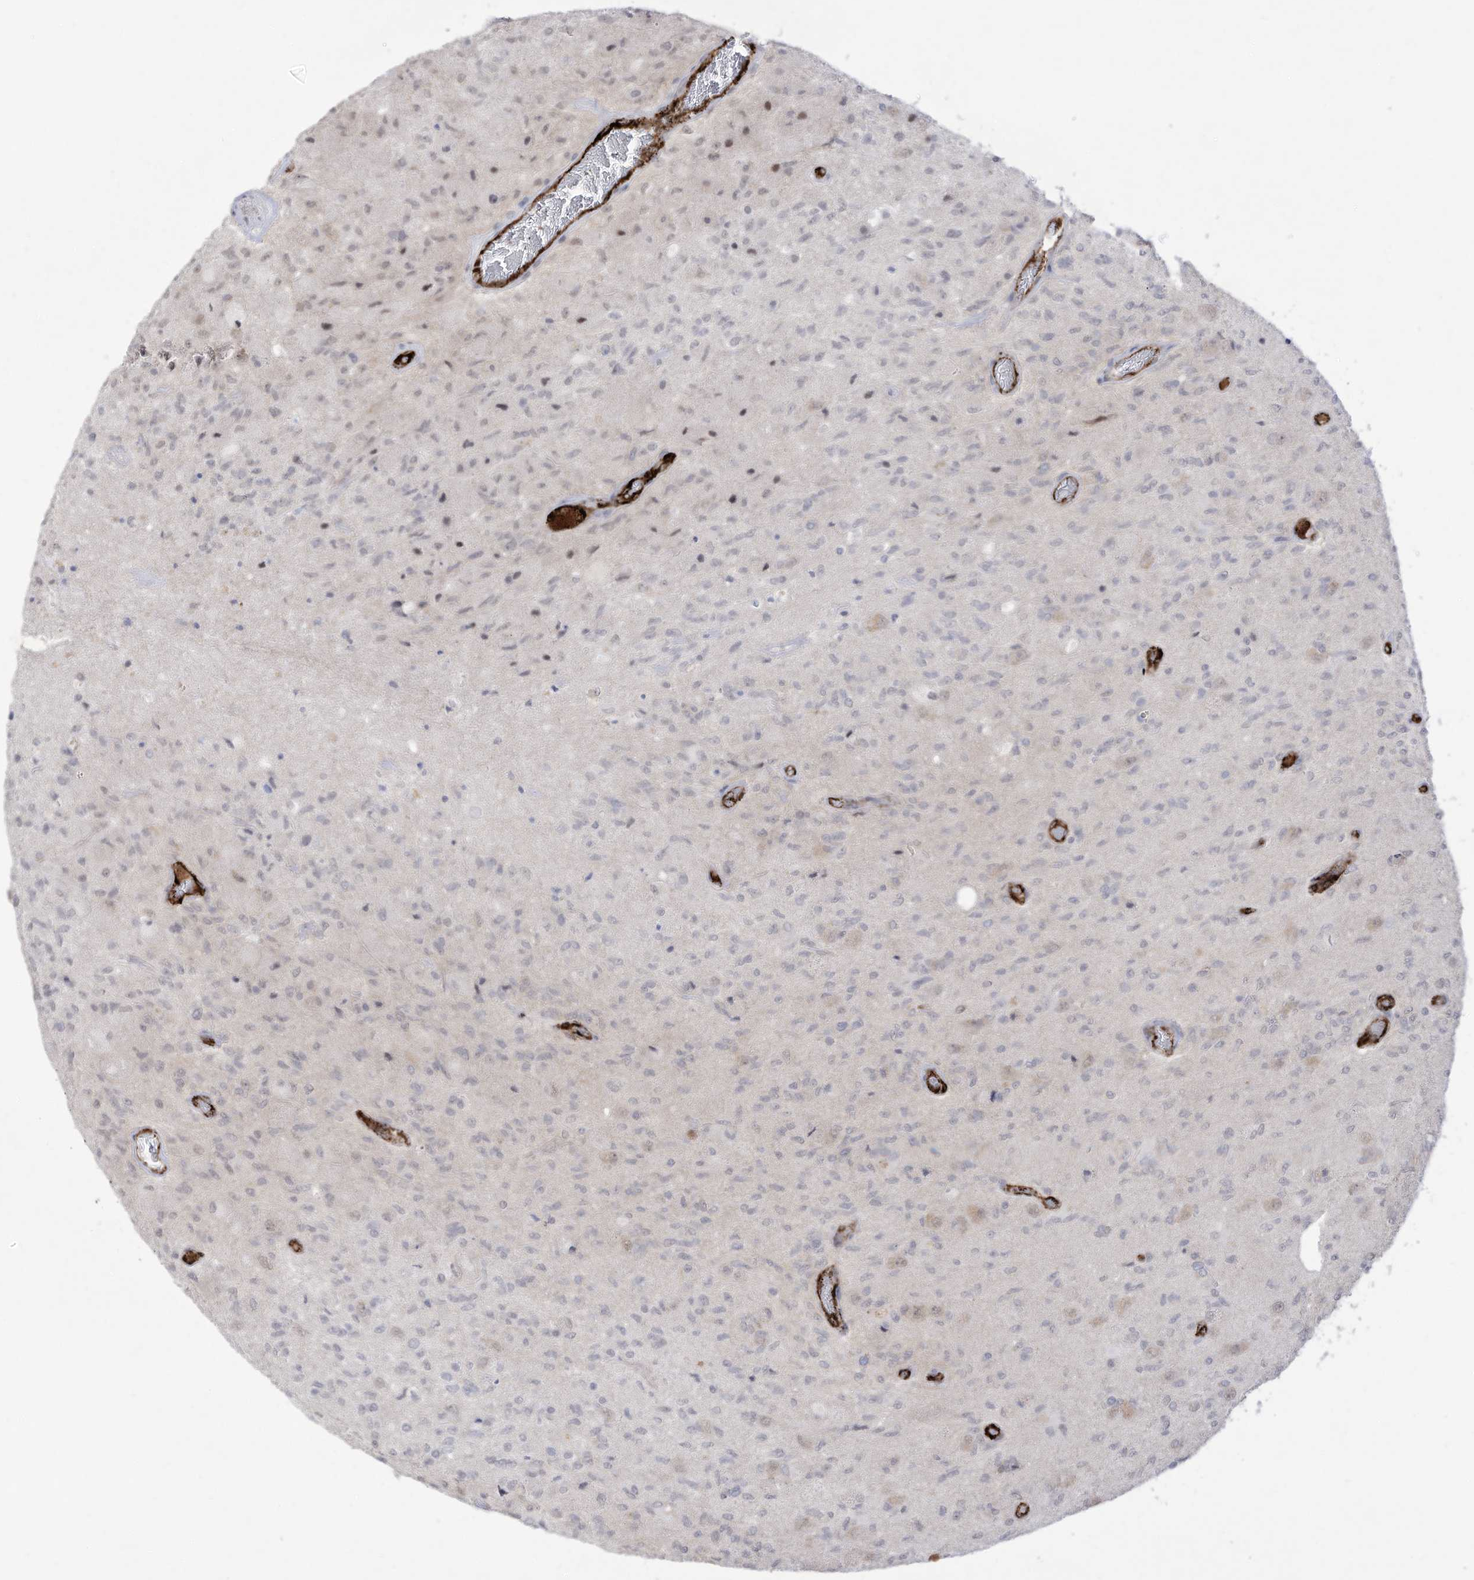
{"staining": {"intensity": "negative", "quantity": "none", "location": "none"}, "tissue": "glioma", "cell_type": "Tumor cells", "image_type": "cancer", "snomed": [{"axis": "morphology", "description": "Normal tissue, NOS"}, {"axis": "morphology", "description": "Glioma, malignant, High grade"}, {"axis": "topography", "description": "Cerebral cortex"}], "caption": "IHC histopathology image of neoplastic tissue: human glioma stained with DAB (3,3'-diaminobenzidine) shows no significant protein staining in tumor cells.", "gene": "ZGRF1", "patient": {"sex": "male", "age": 77}}